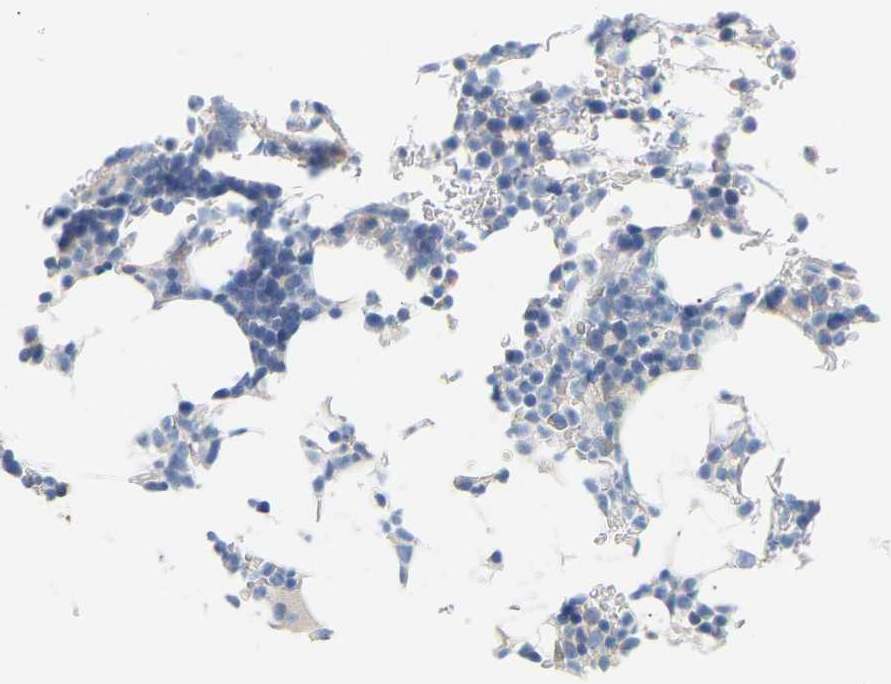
{"staining": {"intensity": "negative", "quantity": "none", "location": "none"}, "tissue": "bone marrow", "cell_type": "Hematopoietic cells", "image_type": "normal", "snomed": [{"axis": "morphology", "description": "Normal tissue, NOS"}, {"axis": "topography", "description": "Bone marrow"}], "caption": "A high-resolution photomicrograph shows immunohistochemistry (IHC) staining of benign bone marrow, which reveals no significant positivity in hematopoietic cells.", "gene": "PEX1", "patient": {"sex": "female", "age": 81}}